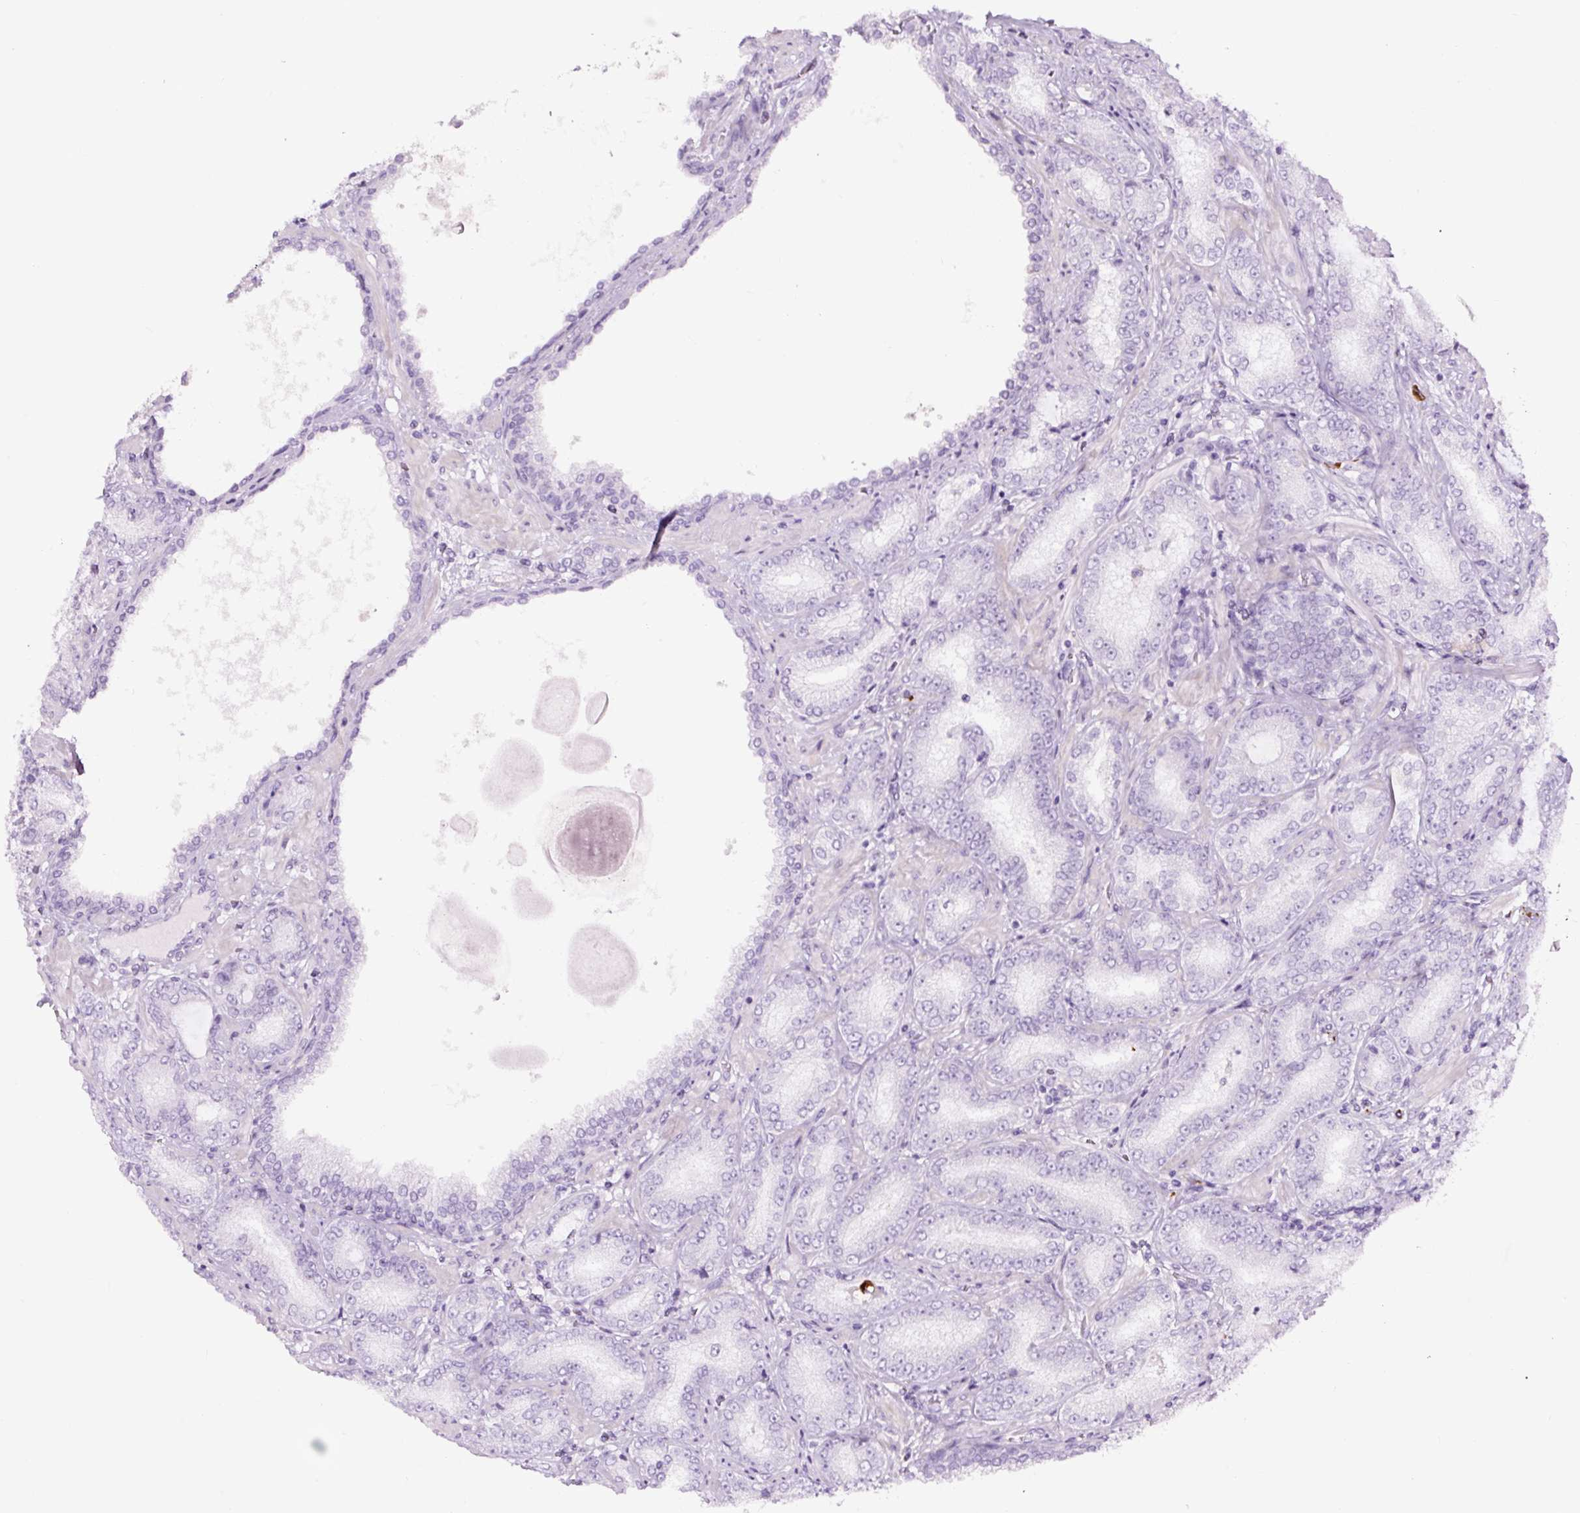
{"staining": {"intensity": "negative", "quantity": "none", "location": "none"}, "tissue": "prostate cancer", "cell_type": "Tumor cells", "image_type": "cancer", "snomed": [{"axis": "morphology", "description": "Adenocarcinoma, High grade"}, {"axis": "topography", "description": "Prostate"}], "caption": "High magnification brightfield microscopy of prostate cancer (adenocarcinoma (high-grade)) stained with DAB (3,3'-diaminobenzidine) (brown) and counterstained with hematoxylin (blue): tumor cells show no significant staining.", "gene": "RNF212B", "patient": {"sex": "male", "age": 72}}